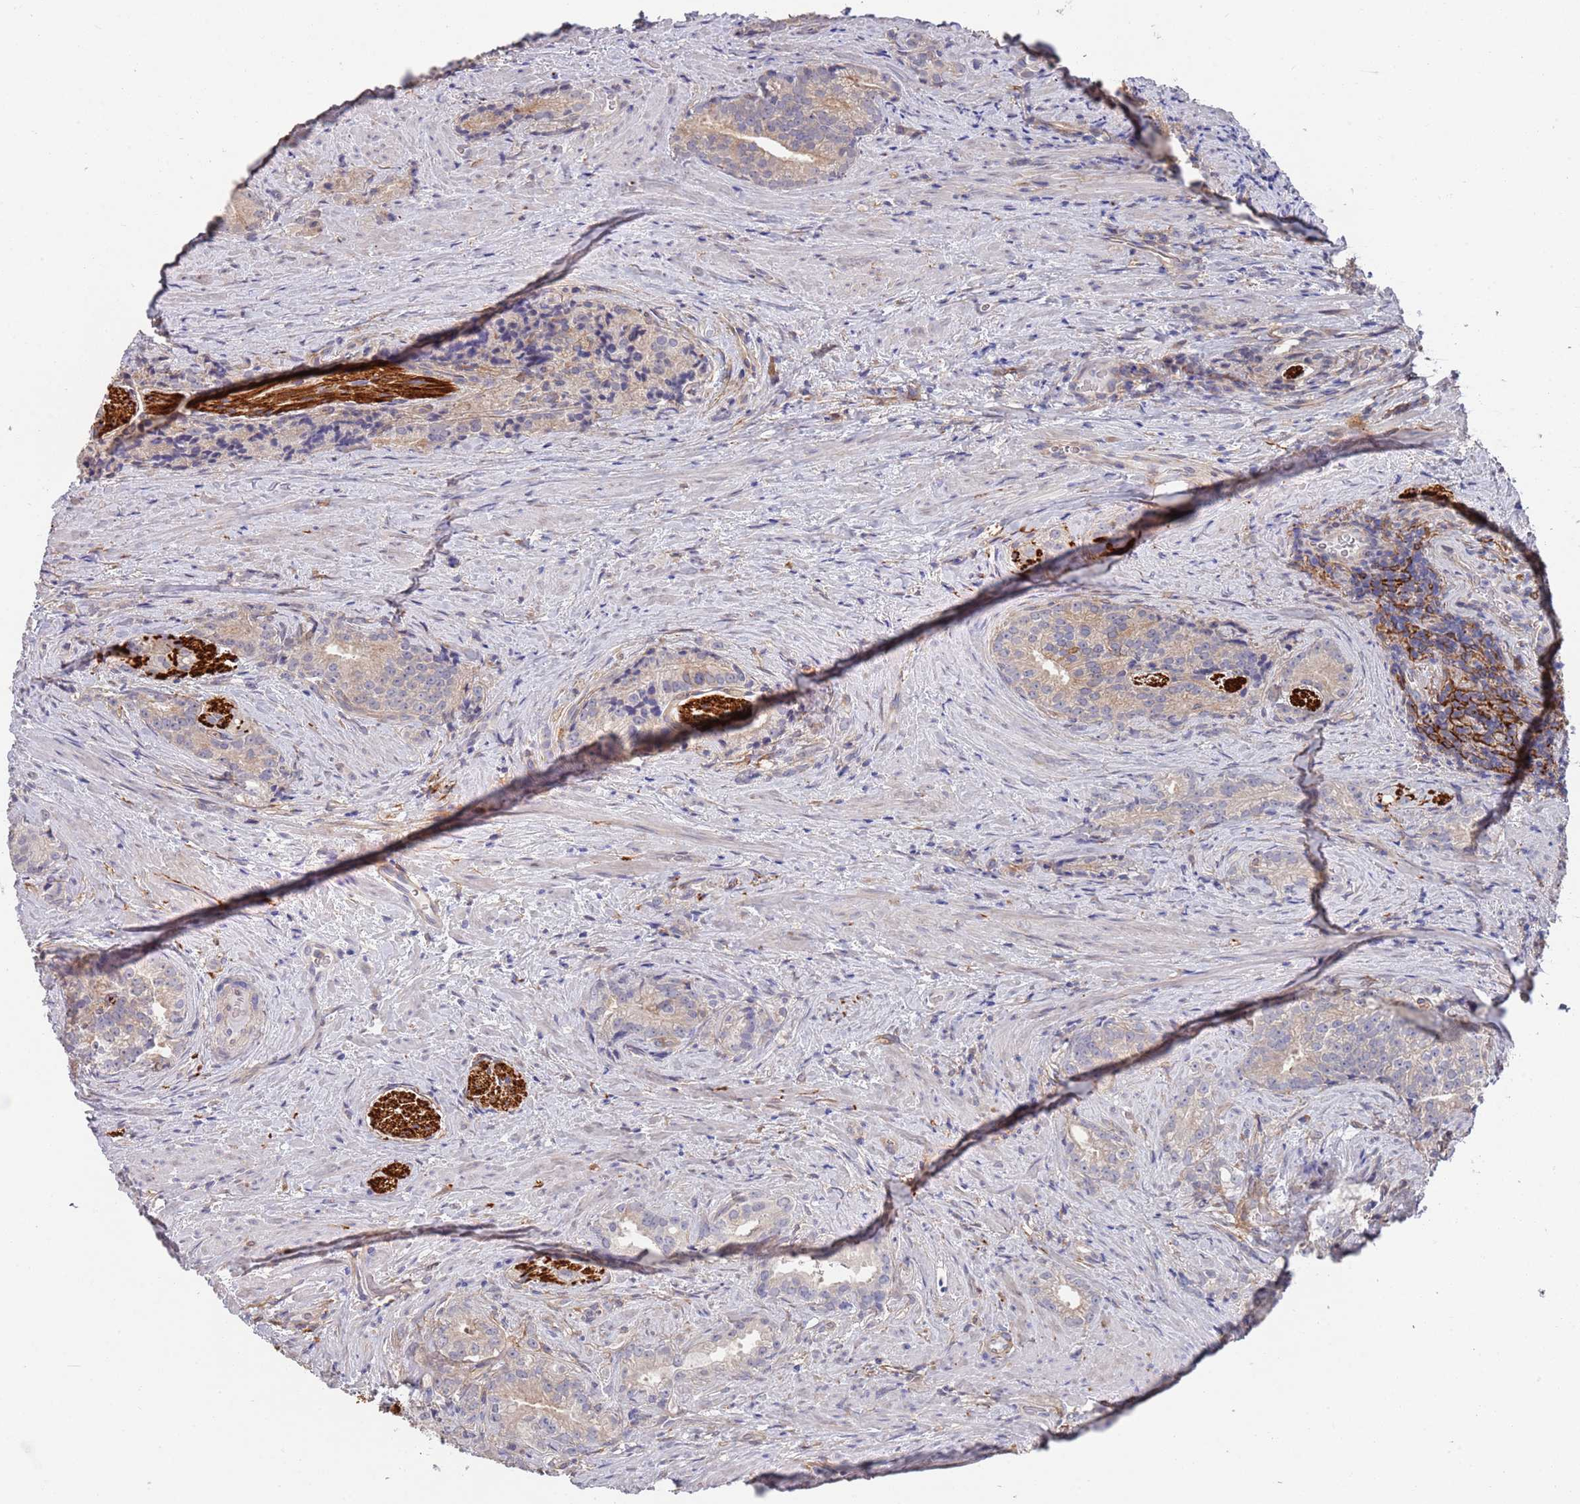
{"staining": {"intensity": "weak", "quantity": "<25%", "location": "cytoplasmic/membranous"}, "tissue": "prostate cancer", "cell_type": "Tumor cells", "image_type": "cancer", "snomed": [{"axis": "morphology", "description": "Adenocarcinoma, Low grade"}, {"axis": "topography", "description": "Prostate"}], "caption": "Tumor cells show no significant protein expression in prostate cancer.", "gene": "ANK2", "patient": {"sex": "male", "age": 71}}